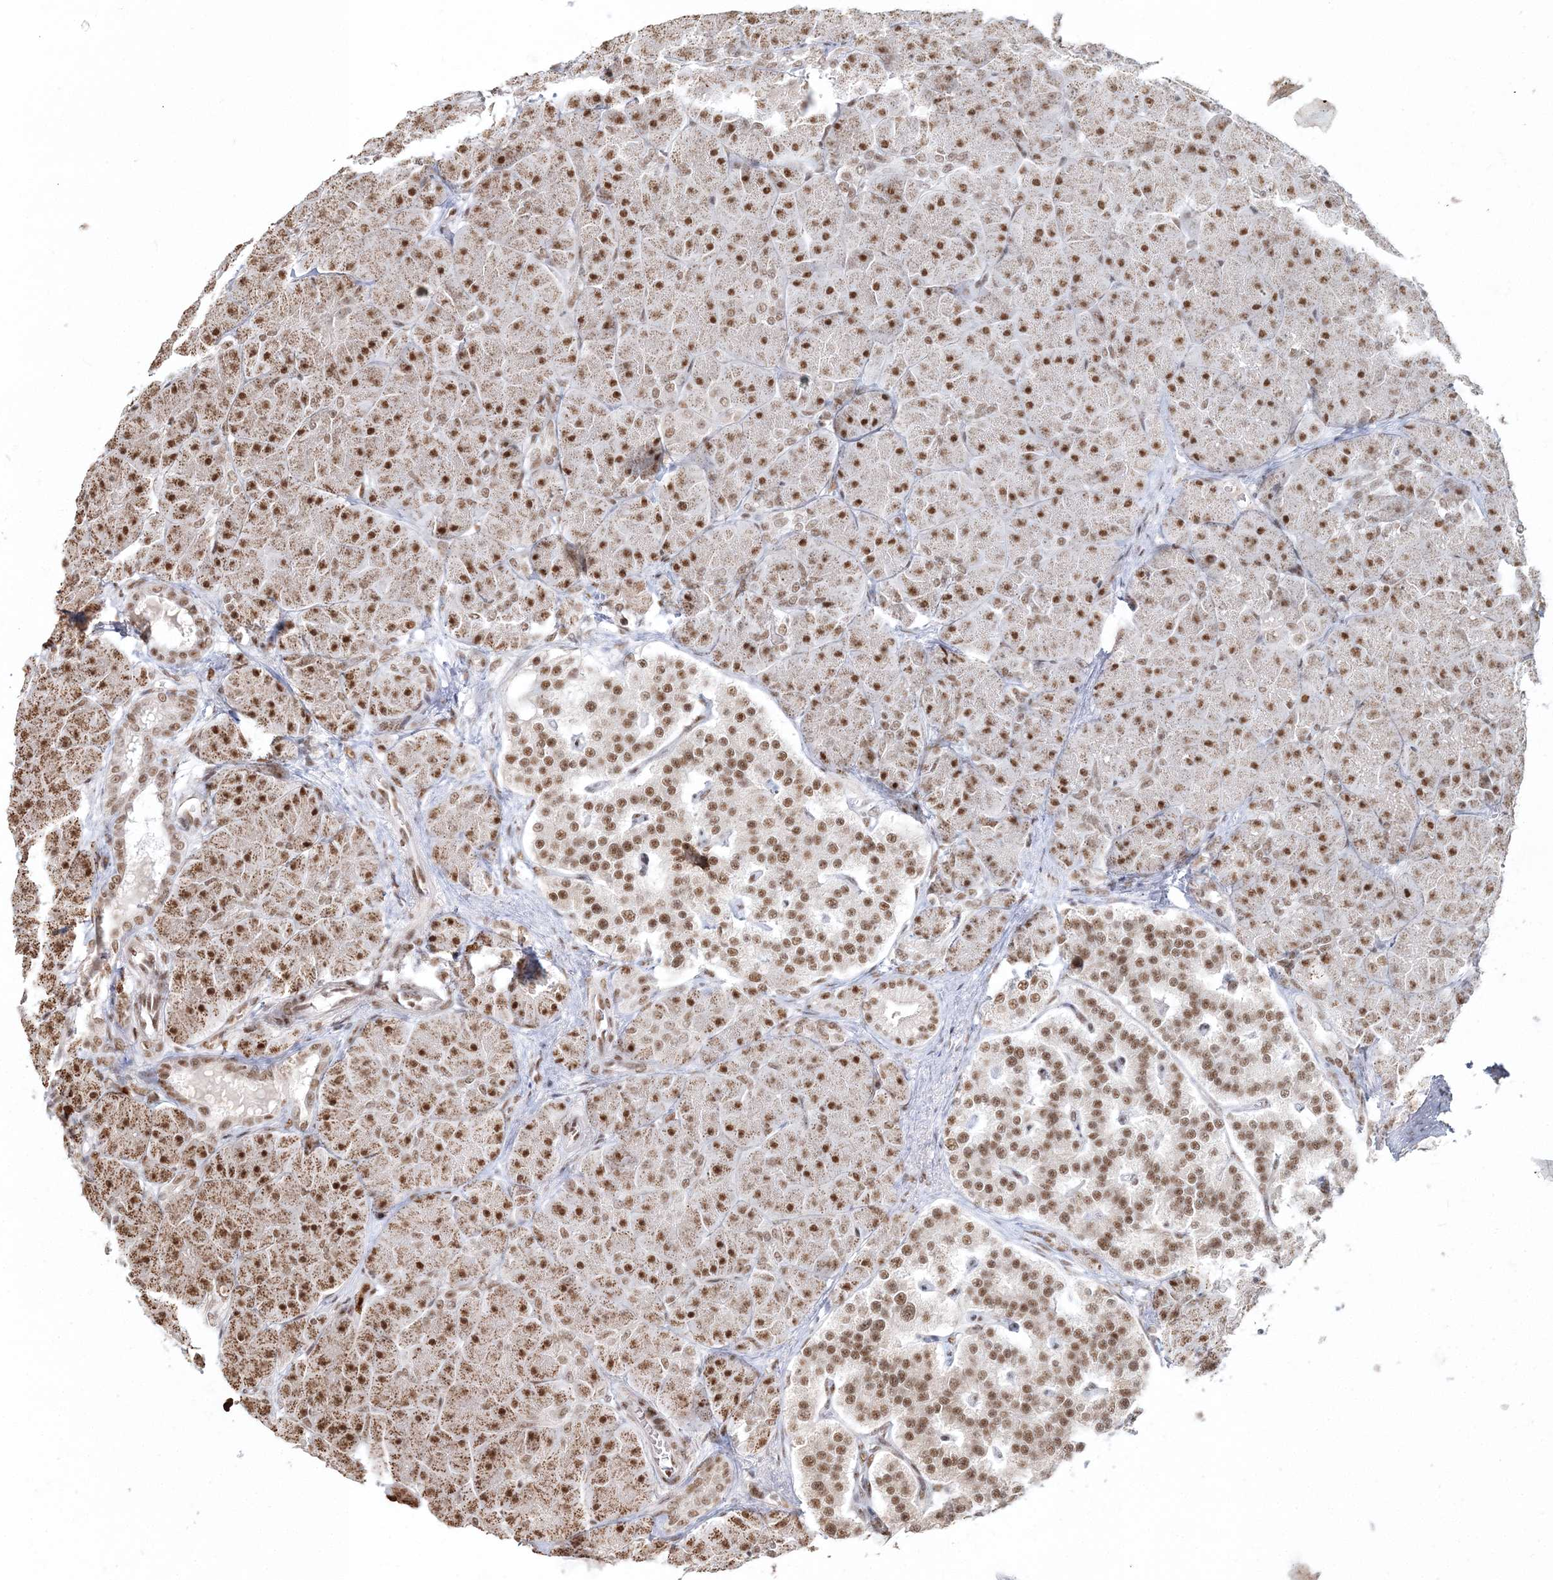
{"staining": {"intensity": "moderate", "quantity": ">75%", "location": "cytoplasmic/membranous,nuclear"}, "tissue": "pancreas", "cell_type": "Exocrine glandular cells", "image_type": "normal", "snomed": [{"axis": "morphology", "description": "Normal tissue, NOS"}, {"axis": "topography", "description": "Pancreas"}], "caption": "The micrograph shows immunohistochemical staining of benign pancreas. There is moderate cytoplasmic/membranous,nuclear expression is seen in approximately >75% of exocrine glandular cells. The protein is stained brown, and the nuclei are stained in blue (DAB IHC with brightfield microscopy, high magnification).", "gene": "ENSG00000290315", "patient": {"sex": "male", "age": 66}}